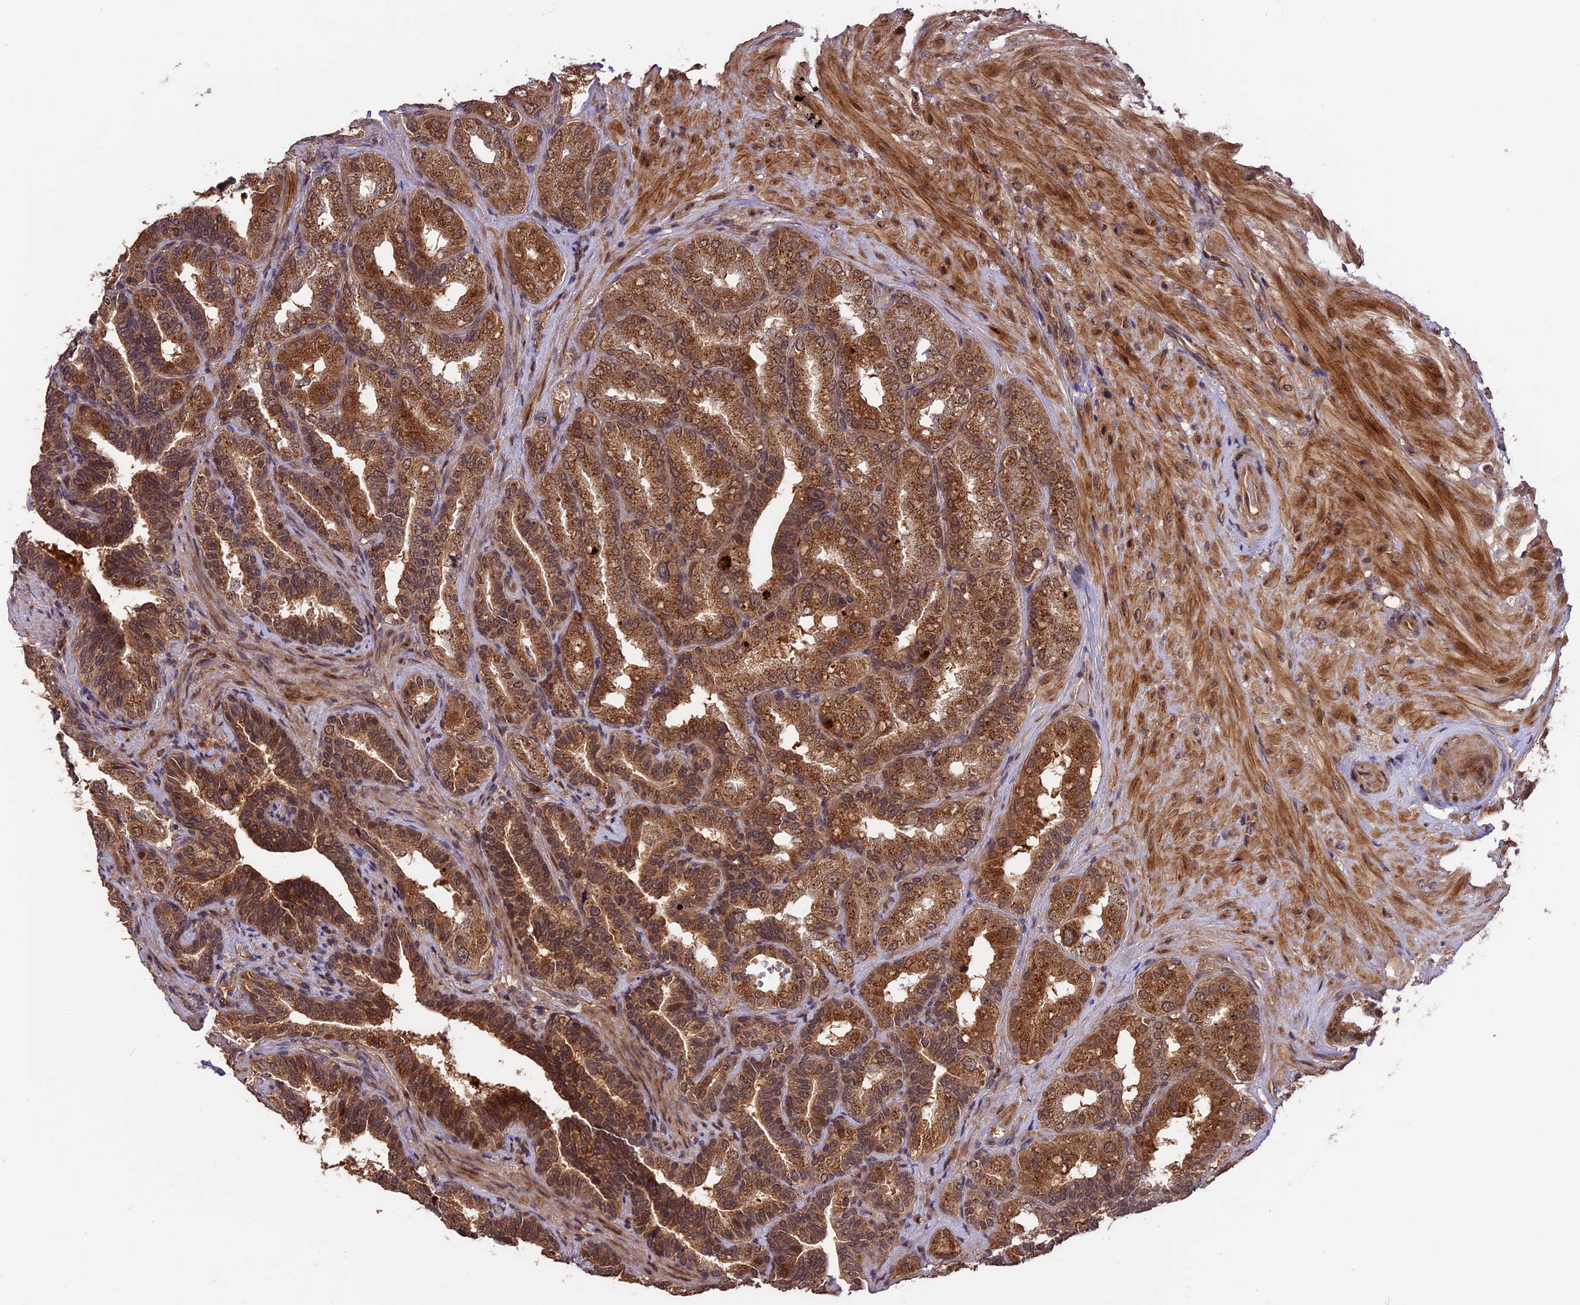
{"staining": {"intensity": "strong", "quantity": ">75%", "location": "cytoplasmic/membranous"}, "tissue": "seminal vesicle", "cell_type": "Glandular cells", "image_type": "normal", "snomed": [{"axis": "morphology", "description": "Normal tissue, NOS"}, {"axis": "topography", "description": "Seminal veicle"}, {"axis": "topography", "description": "Peripheral nerve tissue"}], "caption": "Immunohistochemical staining of normal seminal vesicle displays high levels of strong cytoplasmic/membranous staining in about >75% of glandular cells. Immunohistochemistry stains the protein in brown and the nuclei are stained blue.", "gene": "ESCO1", "patient": {"sex": "male", "age": 63}}